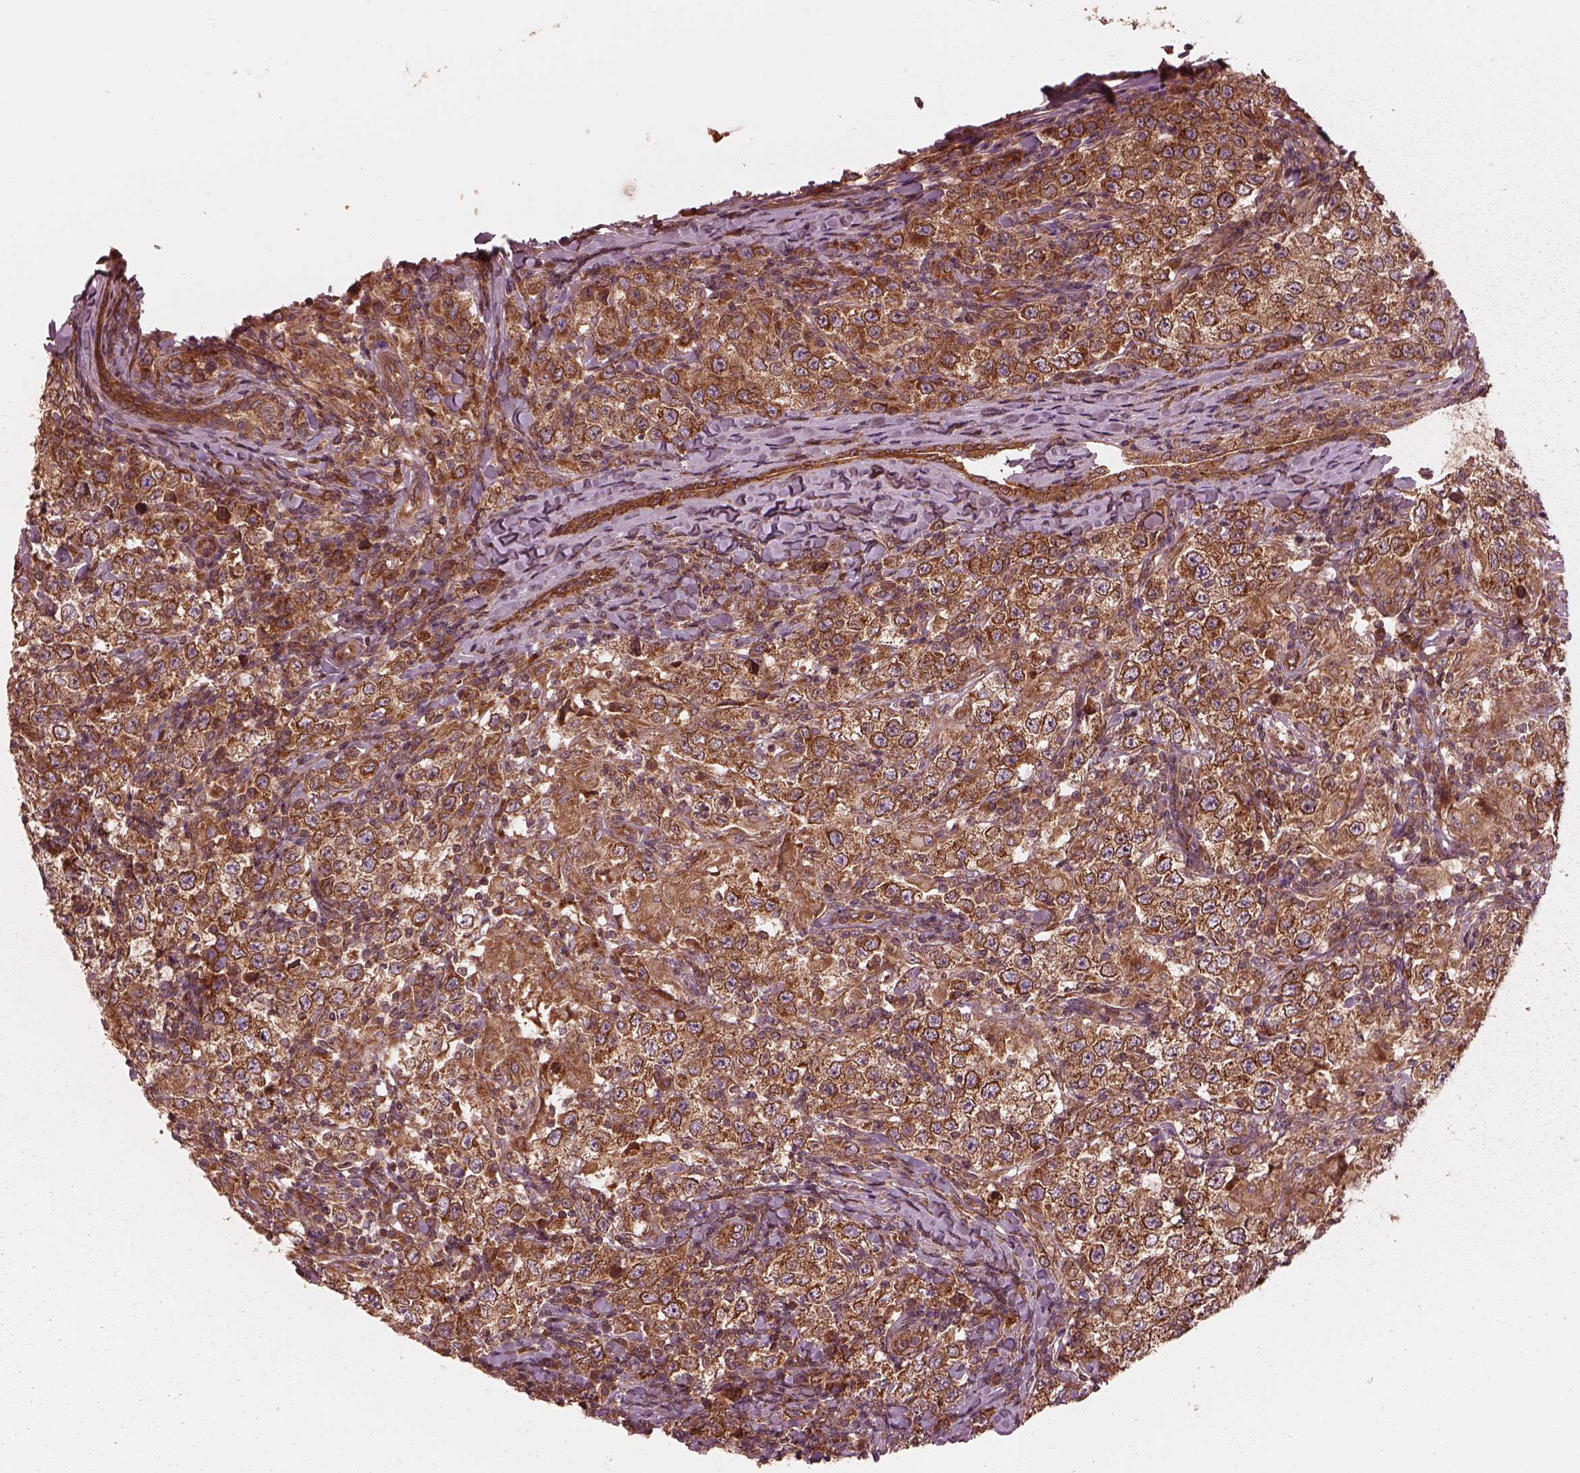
{"staining": {"intensity": "moderate", "quantity": ">75%", "location": "cytoplasmic/membranous"}, "tissue": "testis cancer", "cell_type": "Tumor cells", "image_type": "cancer", "snomed": [{"axis": "morphology", "description": "Seminoma, NOS"}, {"axis": "morphology", "description": "Carcinoma, Embryonal, NOS"}, {"axis": "topography", "description": "Testis"}], "caption": "Testis embryonal carcinoma stained for a protein demonstrates moderate cytoplasmic/membranous positivity in tumor cells. (DAB IHC, brown staining for protein, blue staining for nuclei).", "gene": "PIK3R2", "patient": {"sex": "male", "age": 41}}